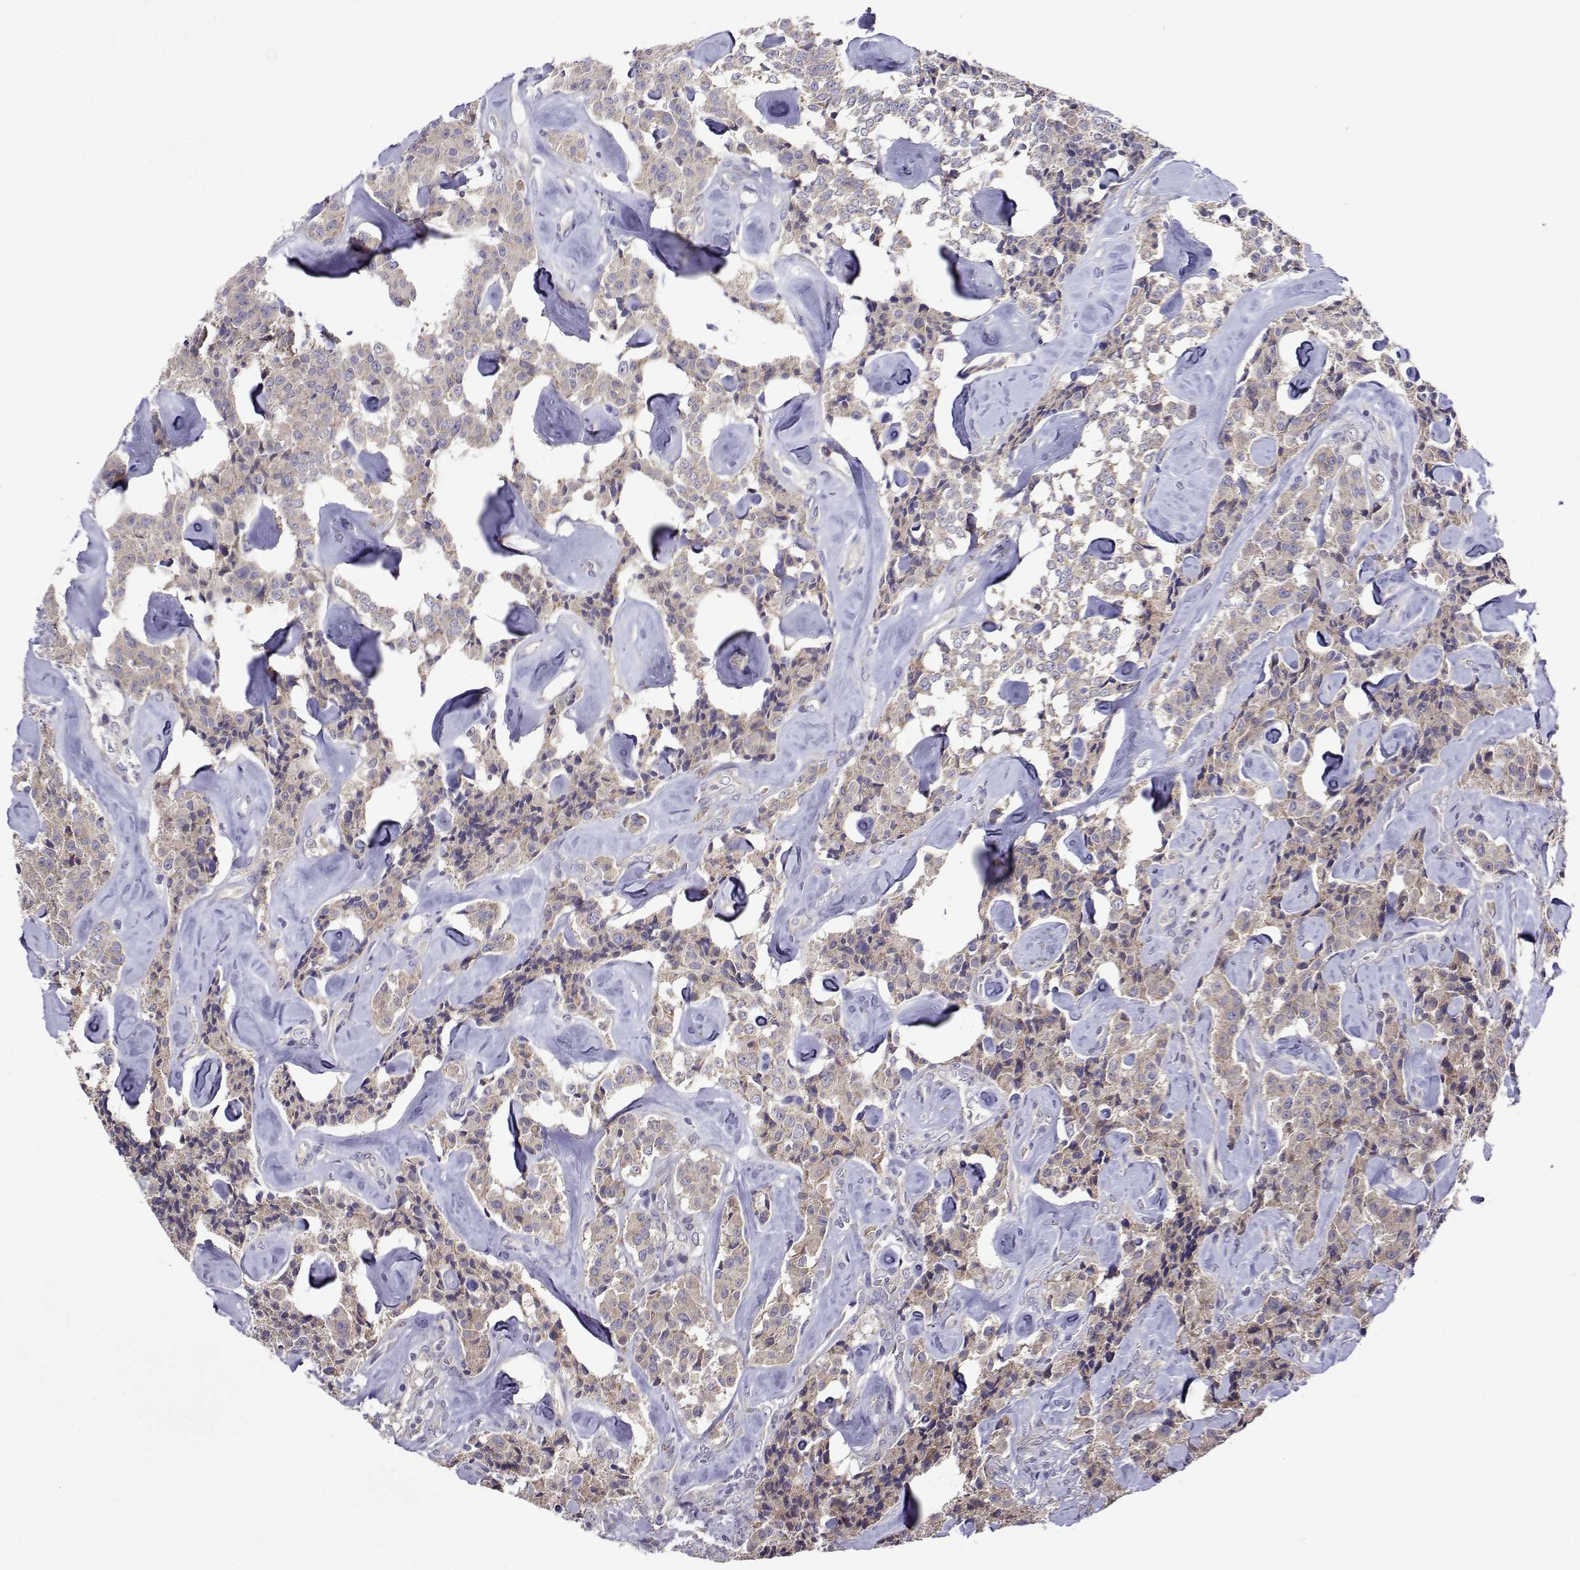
{"staining": {"intensity": "negative", "quantity": "none", "location": "none"}, "tissue": "carcinoid", "cell_type": "Tumor cells", "image_type": "cancer", "snomed": [{"axis": "morphology", "description": "Carcinoid, malignant, NOS"}, {"axis": "topography", "description": "Pancreas"}], "caption": "Micrograph shows no significant protein positivity in tumor cells of carcinoid. (IHC, brightfield microscopy, high magnification).", "gene": "TARBP2", "patient": {"sex": "male", "age": 41}}